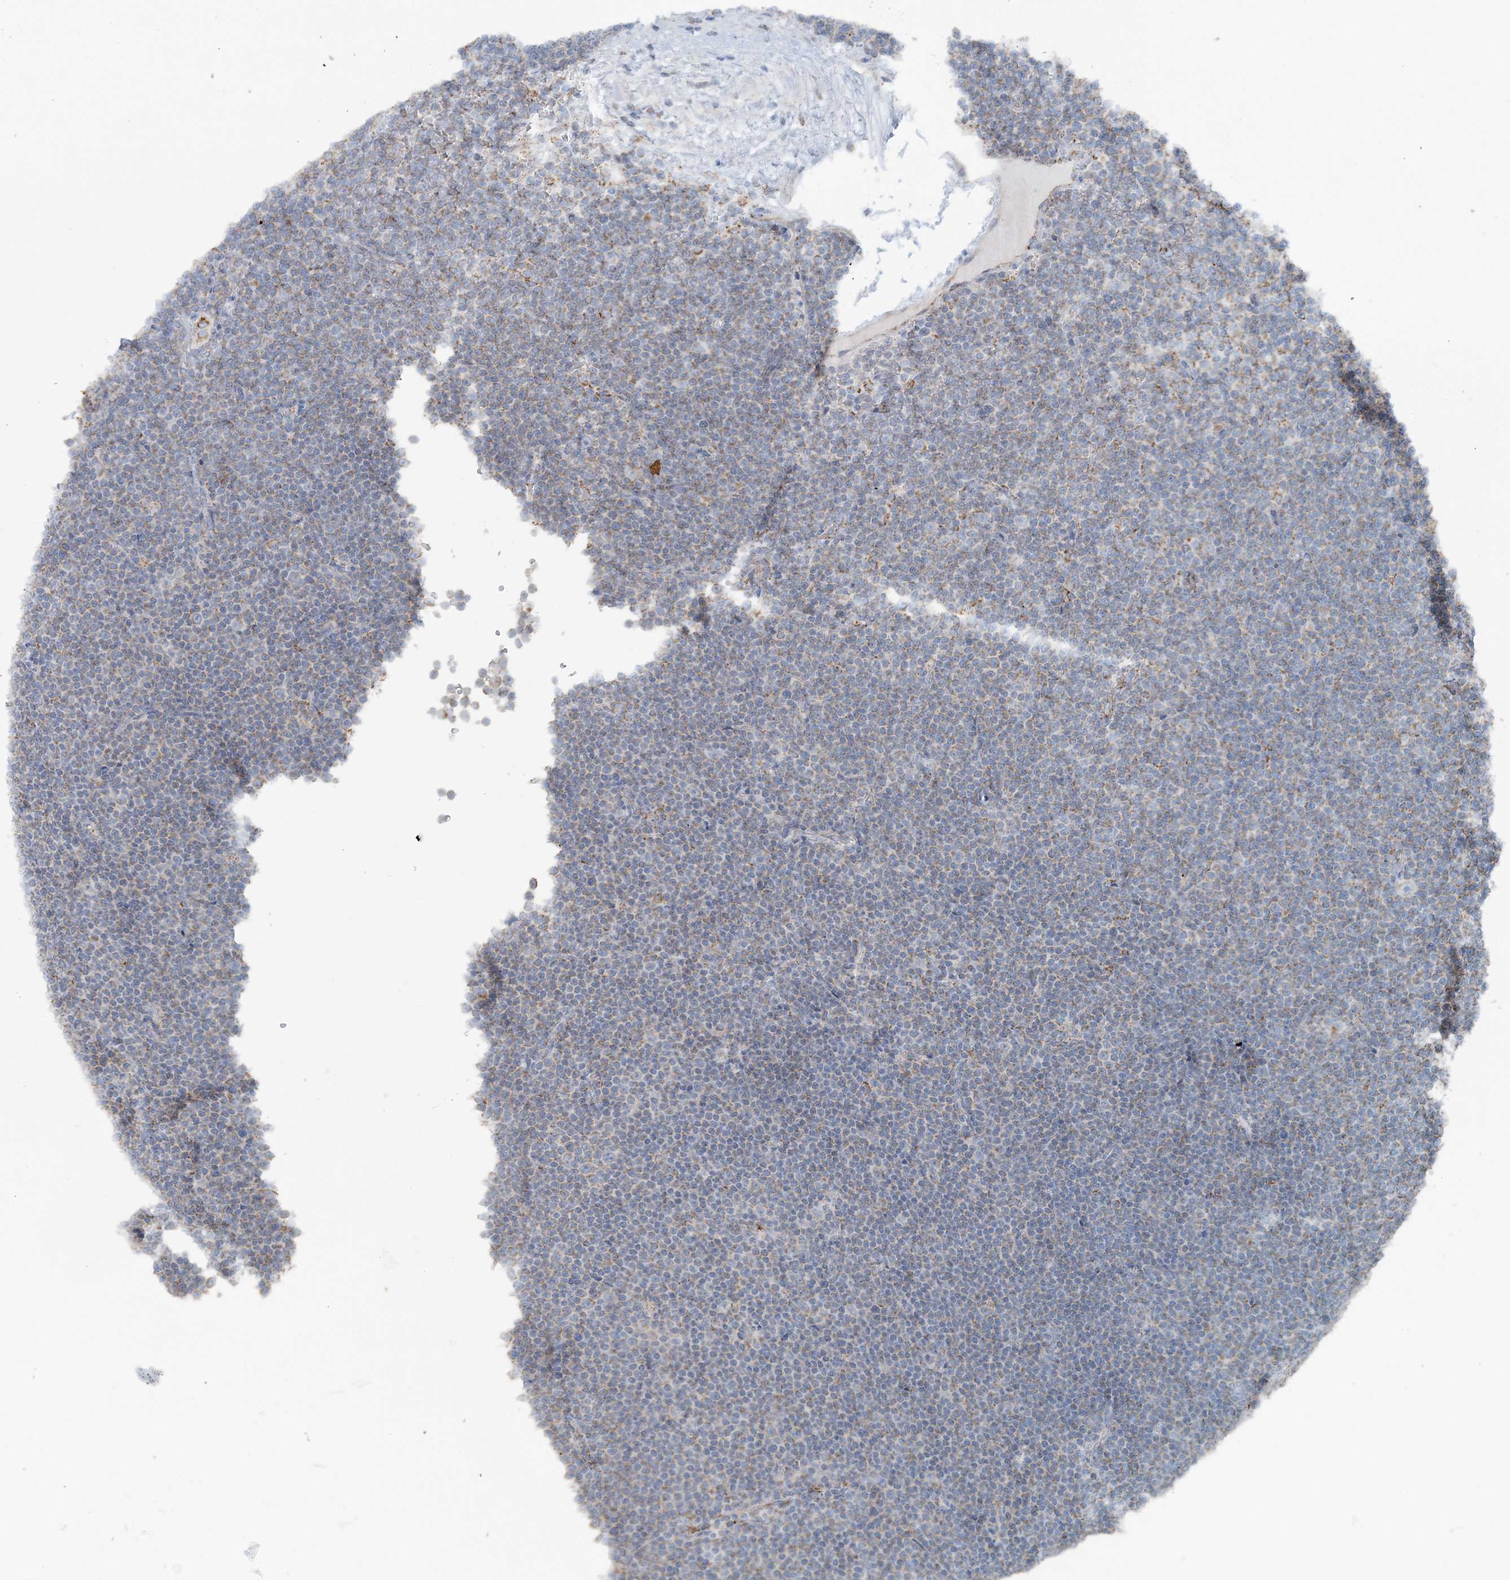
{"staining": {"intensity": "weak", "quantity": "<25%", "location": "cytoplasmic/membranous"}, "tissue": "lymphoma", "cell_type": "Tumor cells", "image_type": "cancer", "snomed": [{"axis": "morphology", "description": "Malignant lymphoma, non-Hodgkin's type, Low grade"}, {"axis": "topography", "description": "Lymph node"}], "caption": "Immunohistochemistry histopathology image of neoplastic tissue: human lymphoma stained with DAB demonstrates no significant protein expression in tumor cells.", "gene": "PCCB", "patient": {"sex": "female", "age": 67}}